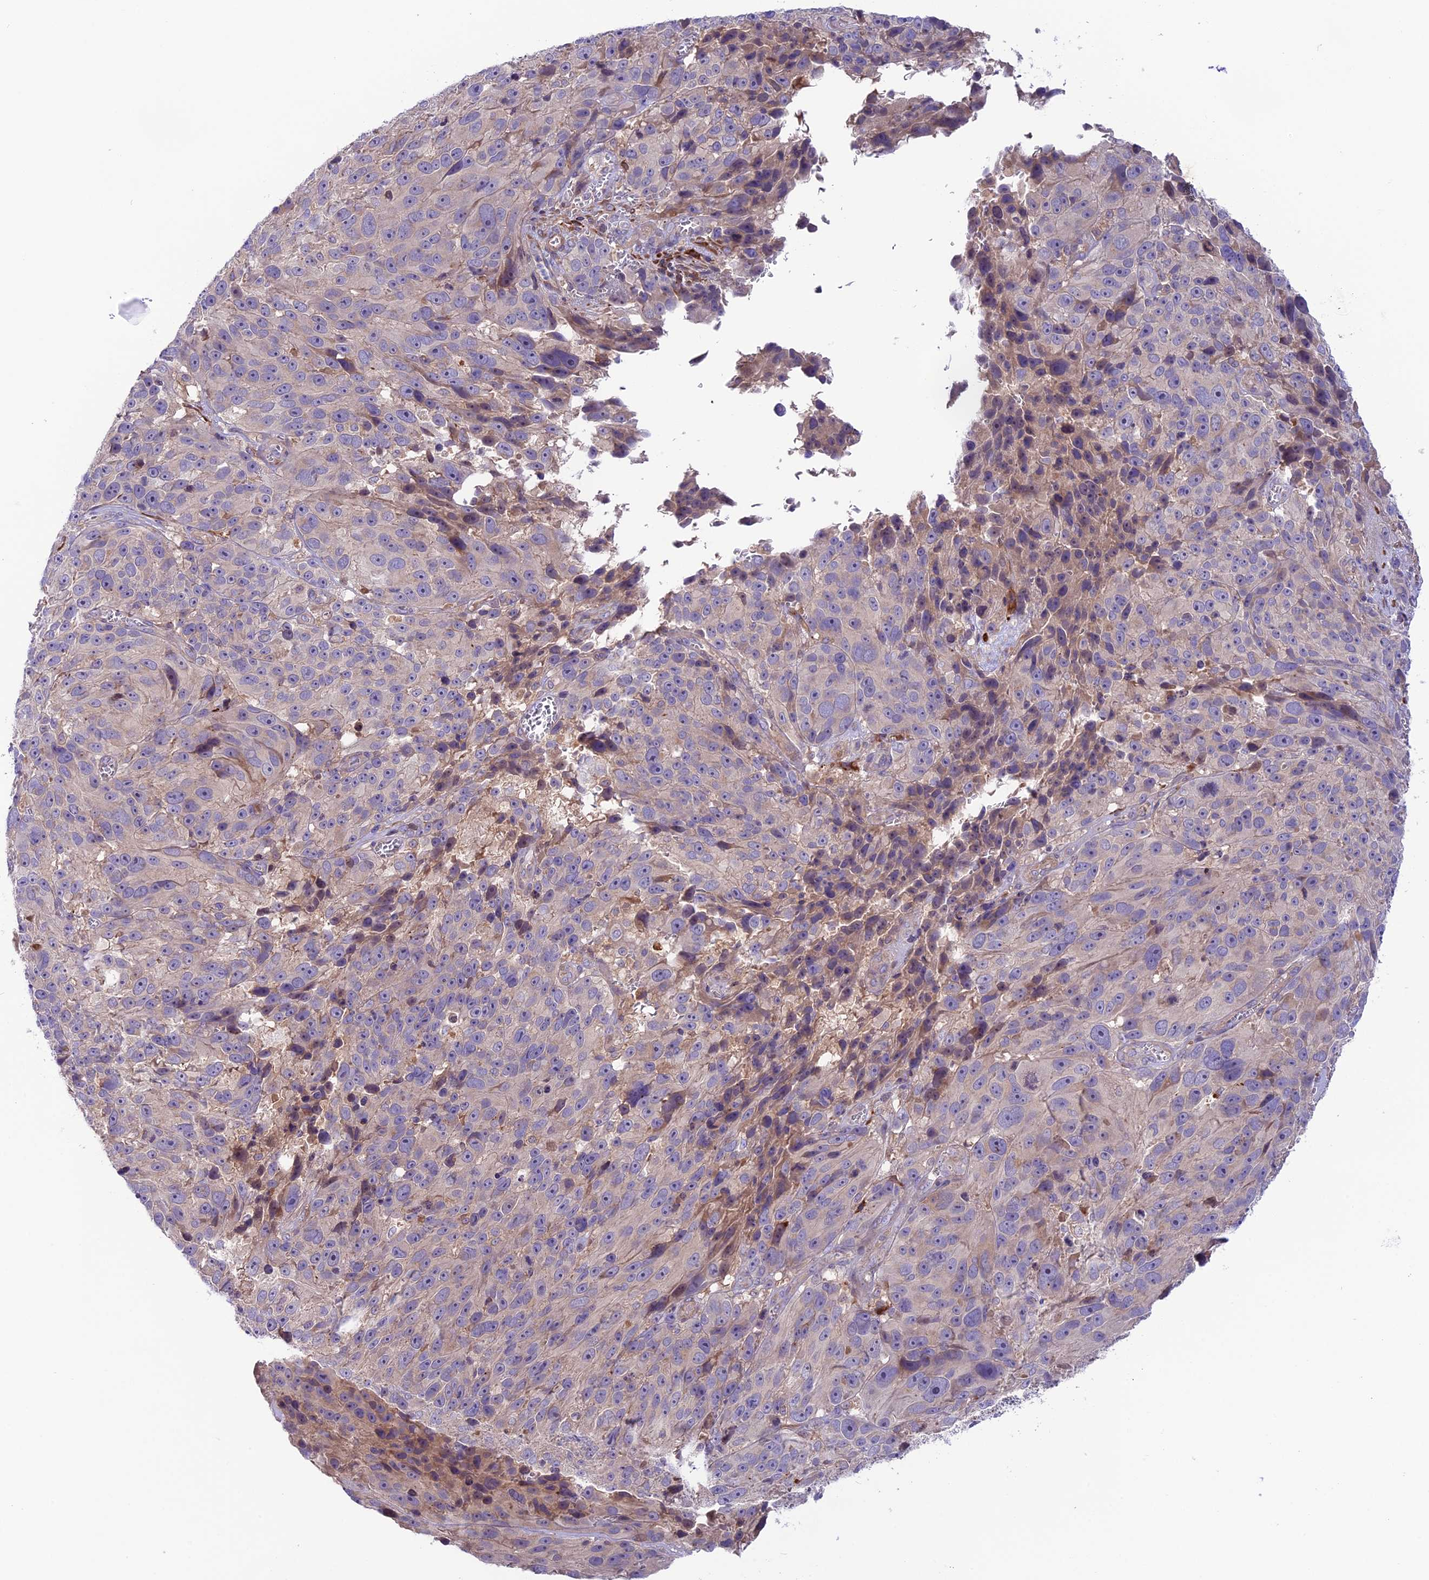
{"staining": {"intensity": "negative", "quantity": "none", "location": "none"}, "tissue": "melanoma", "cell_type": "Tumor cells", "image_type": "cancer", "snomed": [{"axis": "morphology", "description": "Malignant melanoma, NOS"}, {"axis": "topography", "description": "Skin"}], "caption": "Tumor cells are negative for brown protein staining in melanoma.", "gene": "COG8", "patient": {"sex": "male", "age": 84}}